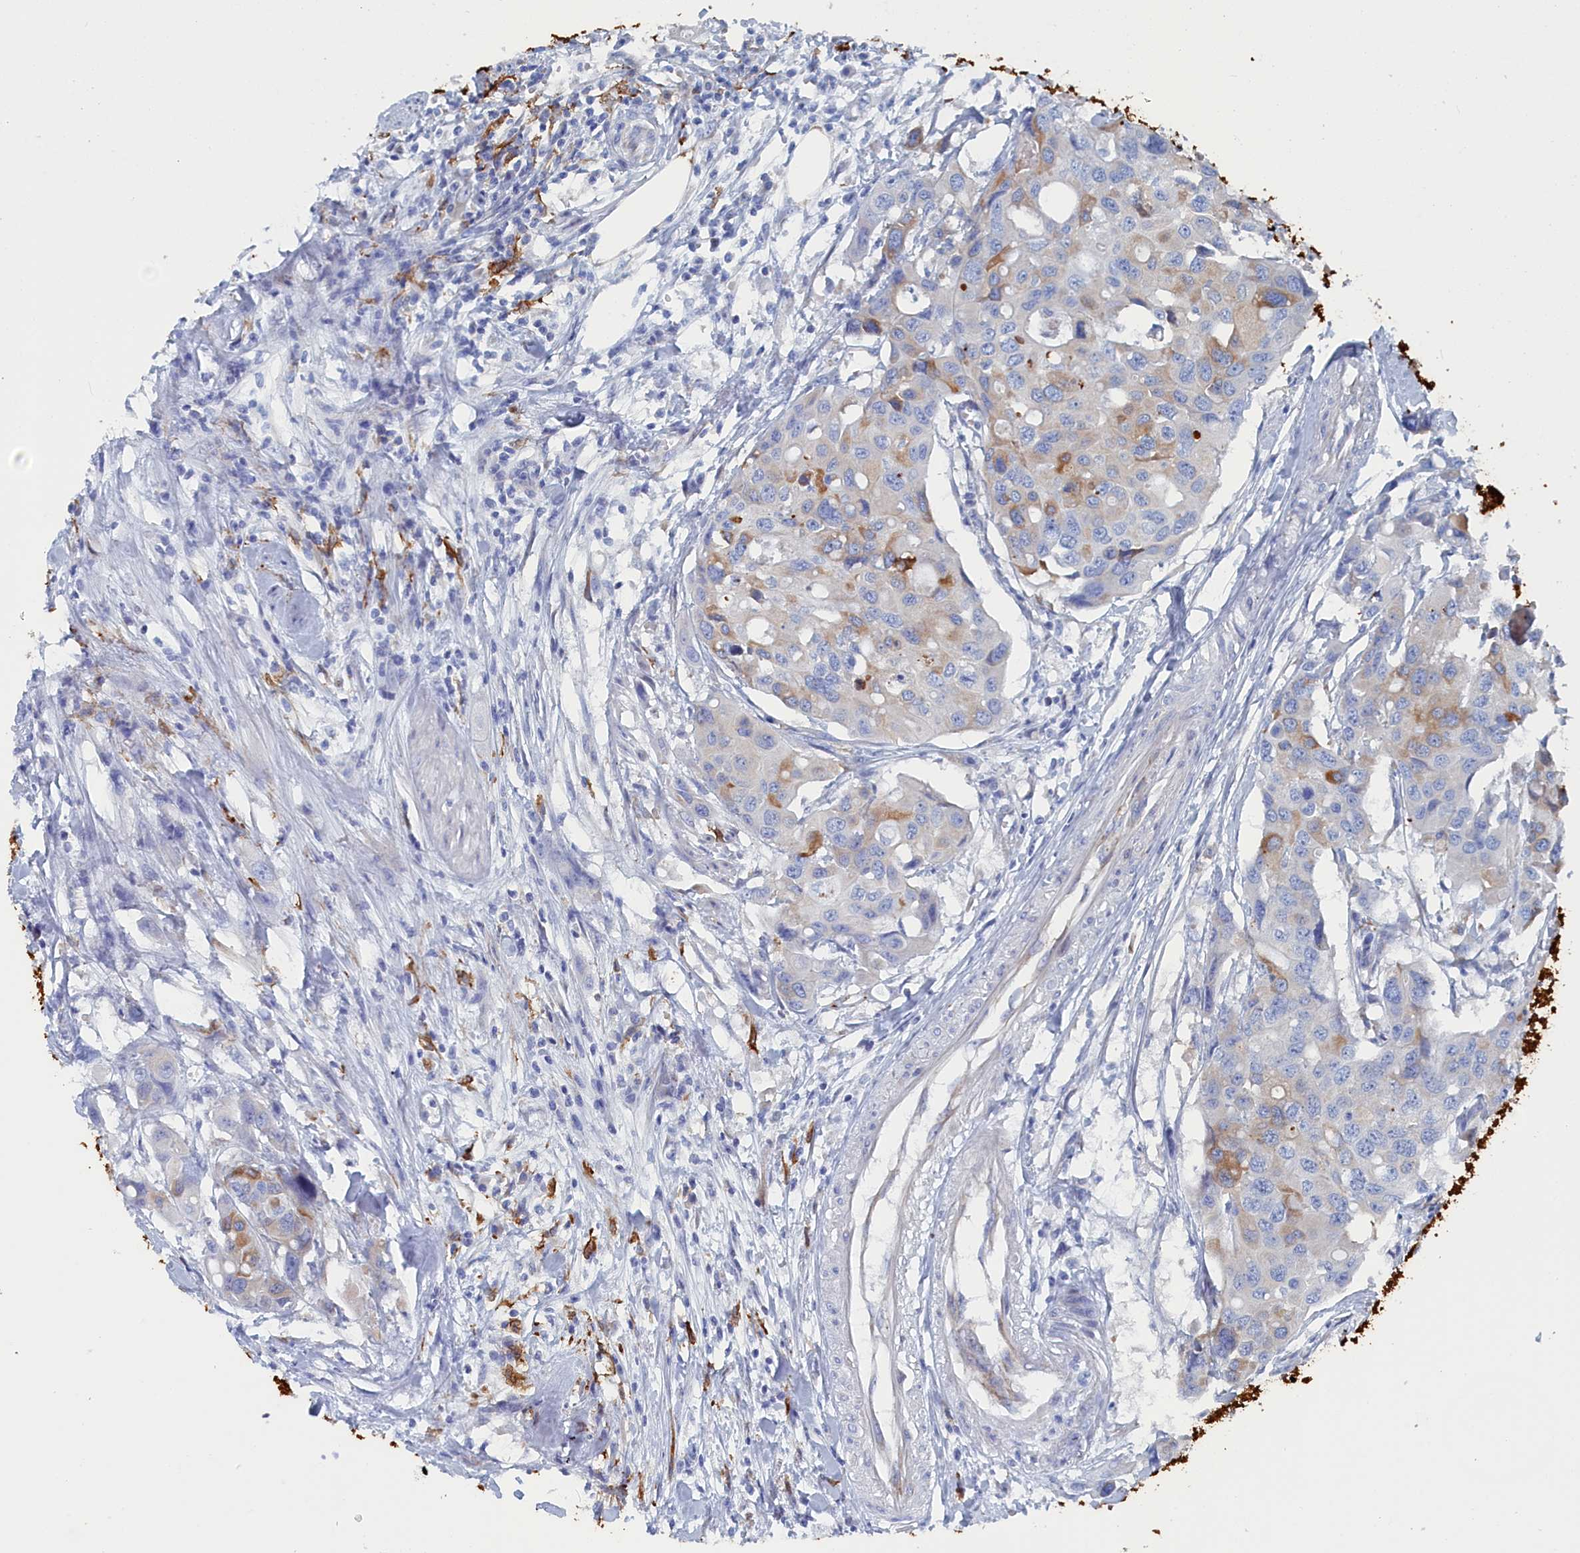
{"staining": {"intensity": "moderate", "quantity": "<25%", "location": "cytoplasmic/membranous"}, "tissue": "colorectal cancer", "cell_type": "Tumor cells", "image_type": "cancer", "snomed": [{"axis": "morphology", "description": "Adenocarcinoma, NOS"}, {"axis": "topography", "description": "Colon"}], "caption": "Immunohistochemistry (IHC) staining of colorectal cancer (adenocarcinoma), which demonstrates low levels of moderate cytoplasmic/membranous expression in approximately <25% of tumor cells indicating moderate cytoplasmic/membranous protein staining. The staining was performed using DAB (3,3'-diaminobenzidine) (brown) for protein detection and nuclei were counterstained in hematoxylin (blue).", "gene": "COG7", "patient": {"sex": "male", "age": 77}}